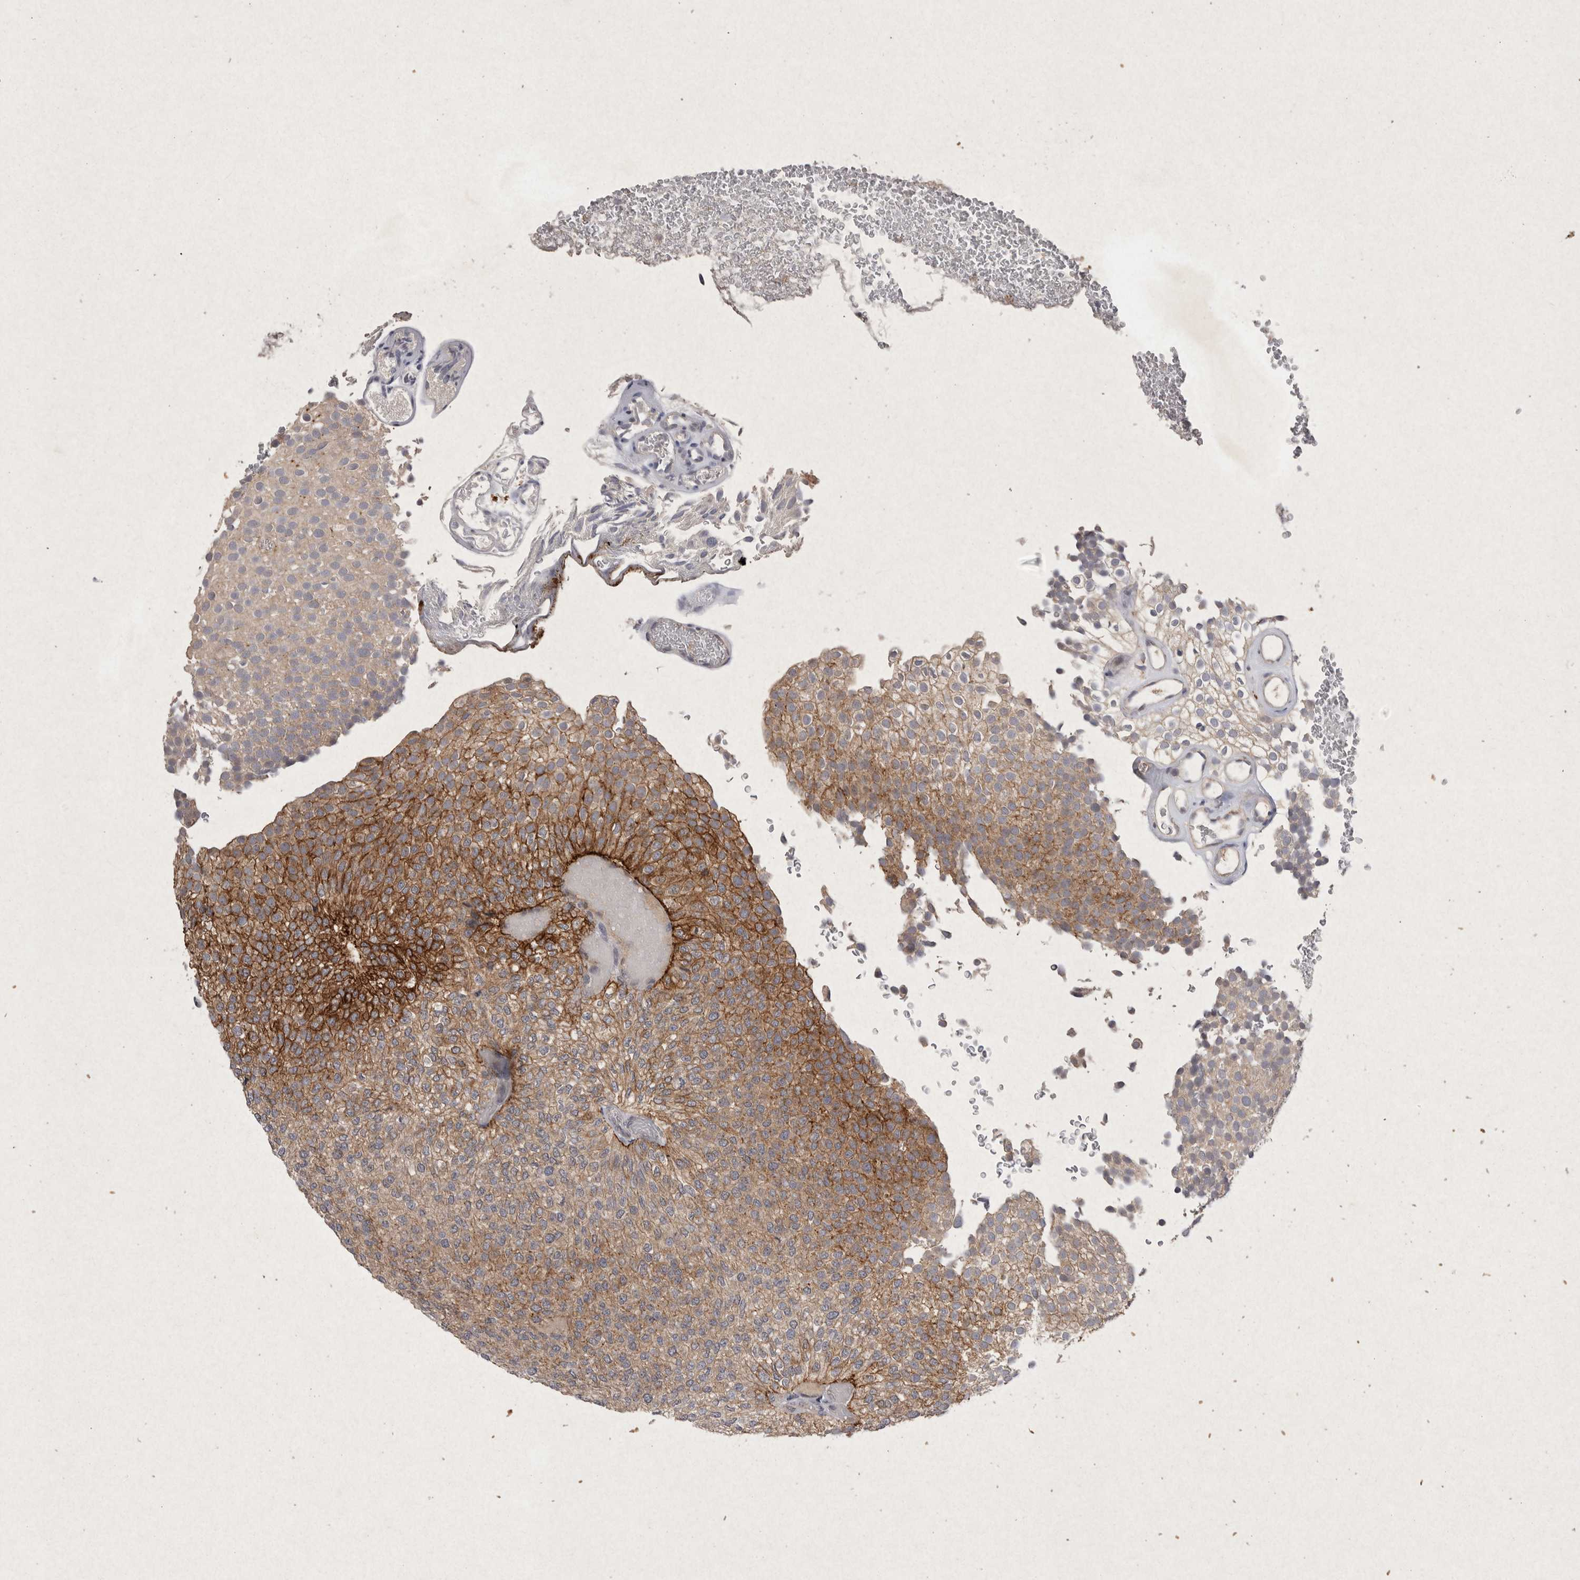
{"staining": {"intensity": "moderate", "quantity": ">75%", "location": "cytoplasmic/membranous"}, "tissue": "urothelial cancer", "cell_type": "Tumor cells", "image_type": "cancer", "snomed": [{"axis": "morphology", "description": "Urothelial carcinoma, Low grade"}, {"axis": "topography", "description": "Urinary bladder"}], "caption": "Brown immunohistochemical staining in human low-grade urothelial carcinoma shows moderate cytoplasmic/membranous positivity in about >75% of tumor cells. Immunohistochemistry stains the protein in brown and the nuclei are stained blue.", "gene": "RASSF3", "patient": {"sex": "male", "age": 78}}